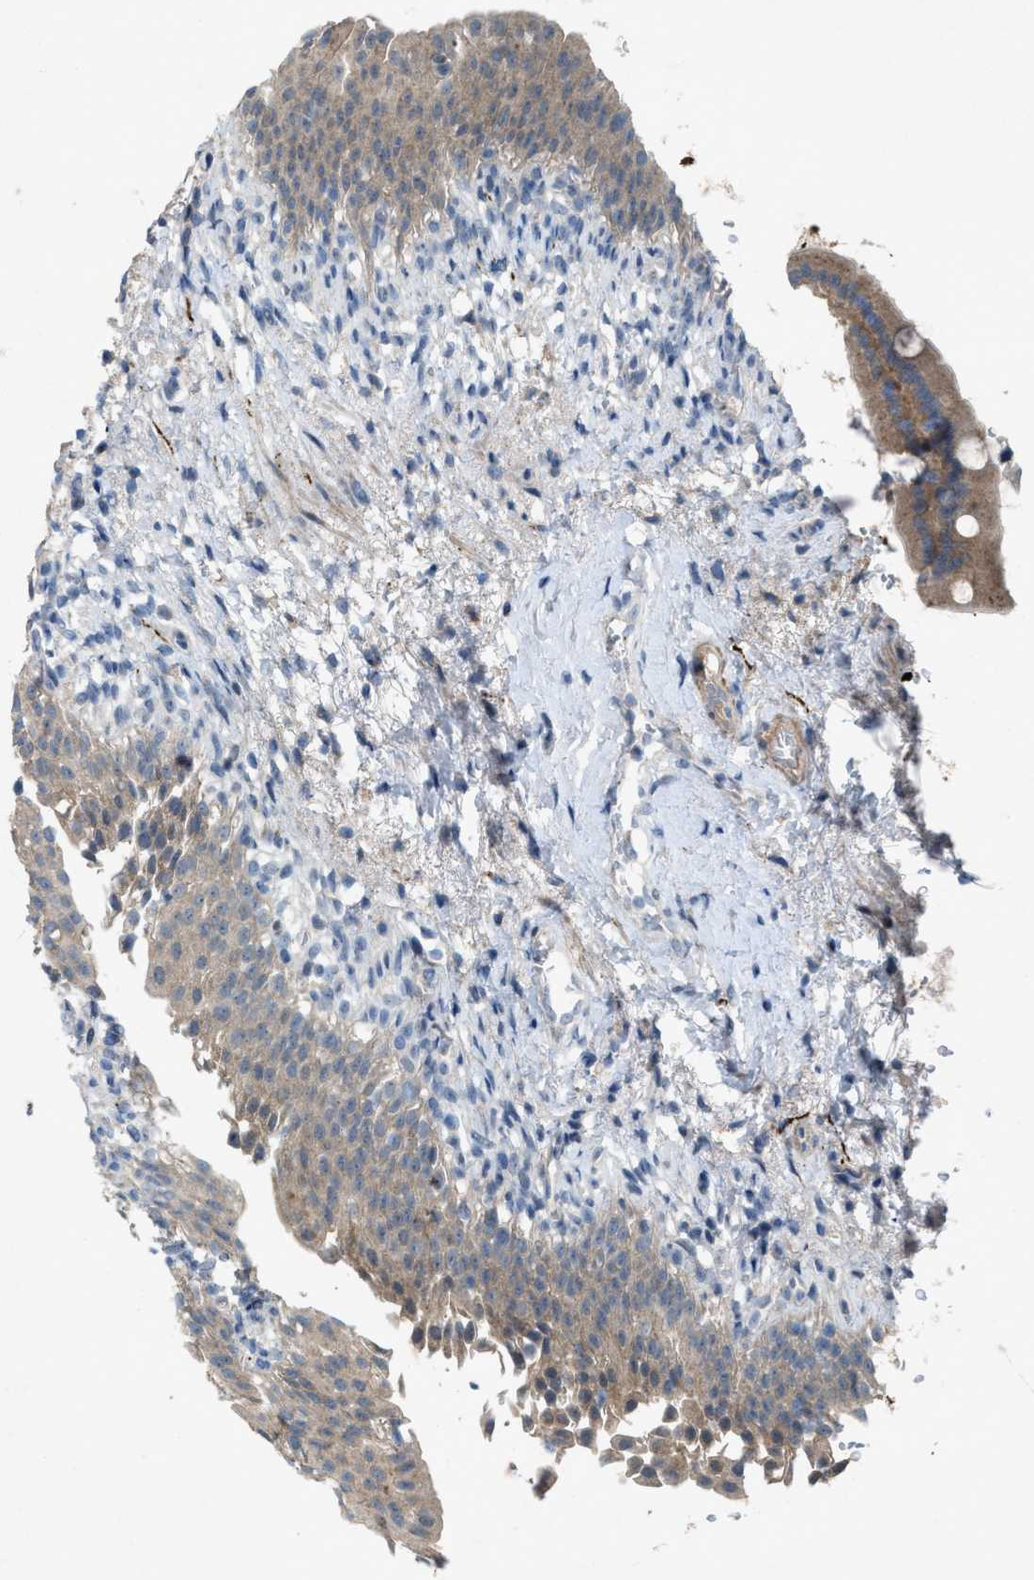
{"staining": {"intensity": "weak", "quantity": ">75%", "location": "cytoplasmic/membranous"}, "tissue": "urinary bladder", "cell_type": "Urothelial cells", "image_type": "normal", "snomed": [{"axis": "morphology", "description": "Normal tissue, NOS"}, {"axis": "topography", "description": "Urinary bladder"}], "caption": "Immunohistochemical staining of benign human urinary bladder reveals >75% levels of weak cytoplasmic/membranous protein staining in about >75% of urothelial cells. (DAB (3,3'-diaminobenzidine) = brown stain, brightfield microscopy at high magnification).", "gene": "URGCP", "patient": {"sex": "female", "age": 60}}